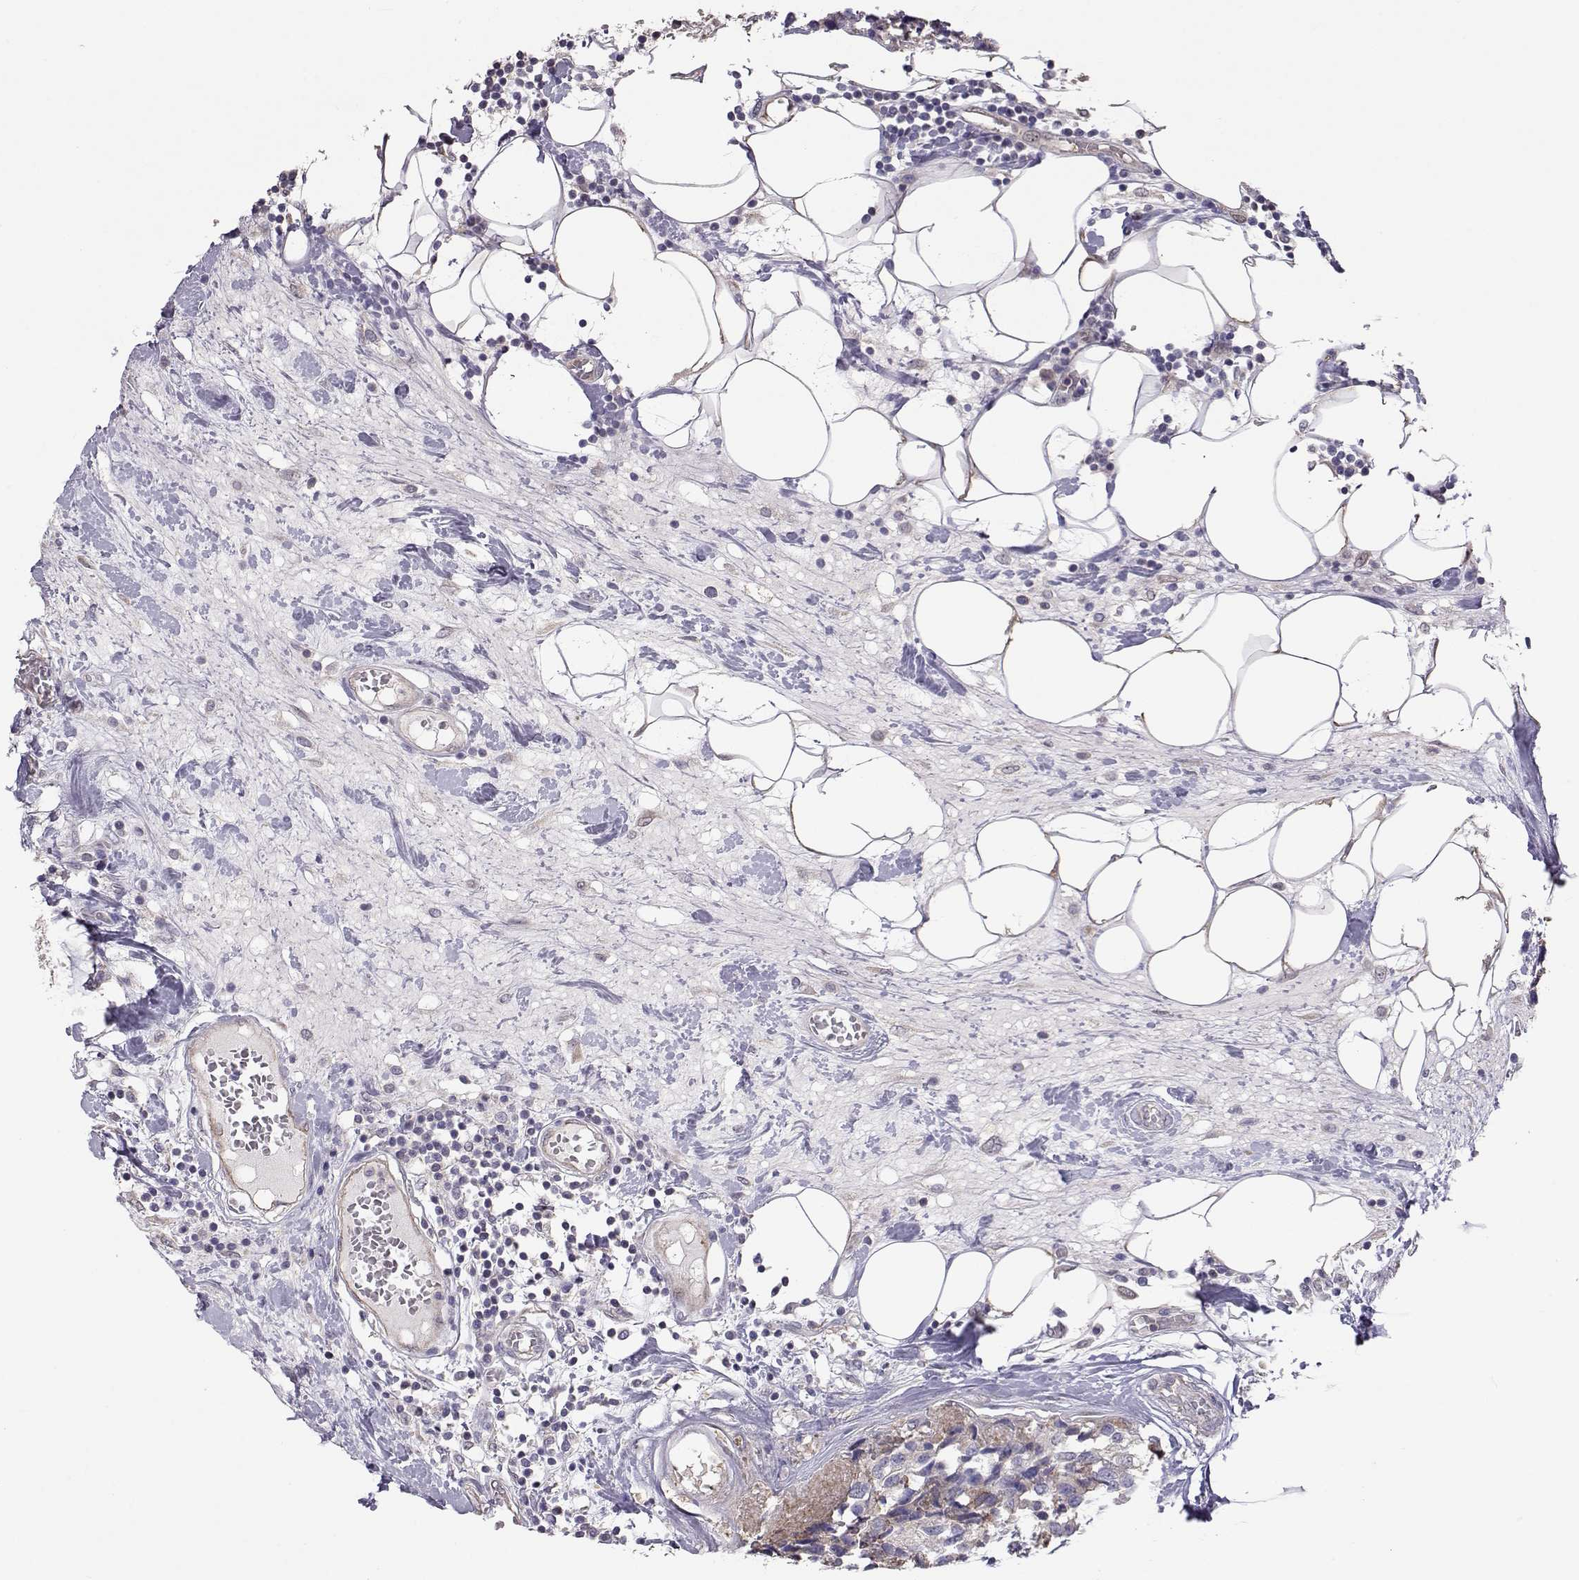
{"staining": {"intensity": "negative", "quantity": "none", "location": "none"}, "tissue": "breast cancer", "cell_type": "Tumor cells", "image_type": "cancer", "snomed": [{"axis": "morphology", "description": "Lobular carcinoma"}, {"axis": "topography", "description": "Breast"}], "caption": "The immunohistochemistry (IHC) micrograph has no significant positivity in tumor cells of lobular carcinoma (breast) tissue. (Brightfield microscopy of DAB IHC at high magnification).", "gene": "NCAM2", "patient": {"sex": "female", "age": 59}}